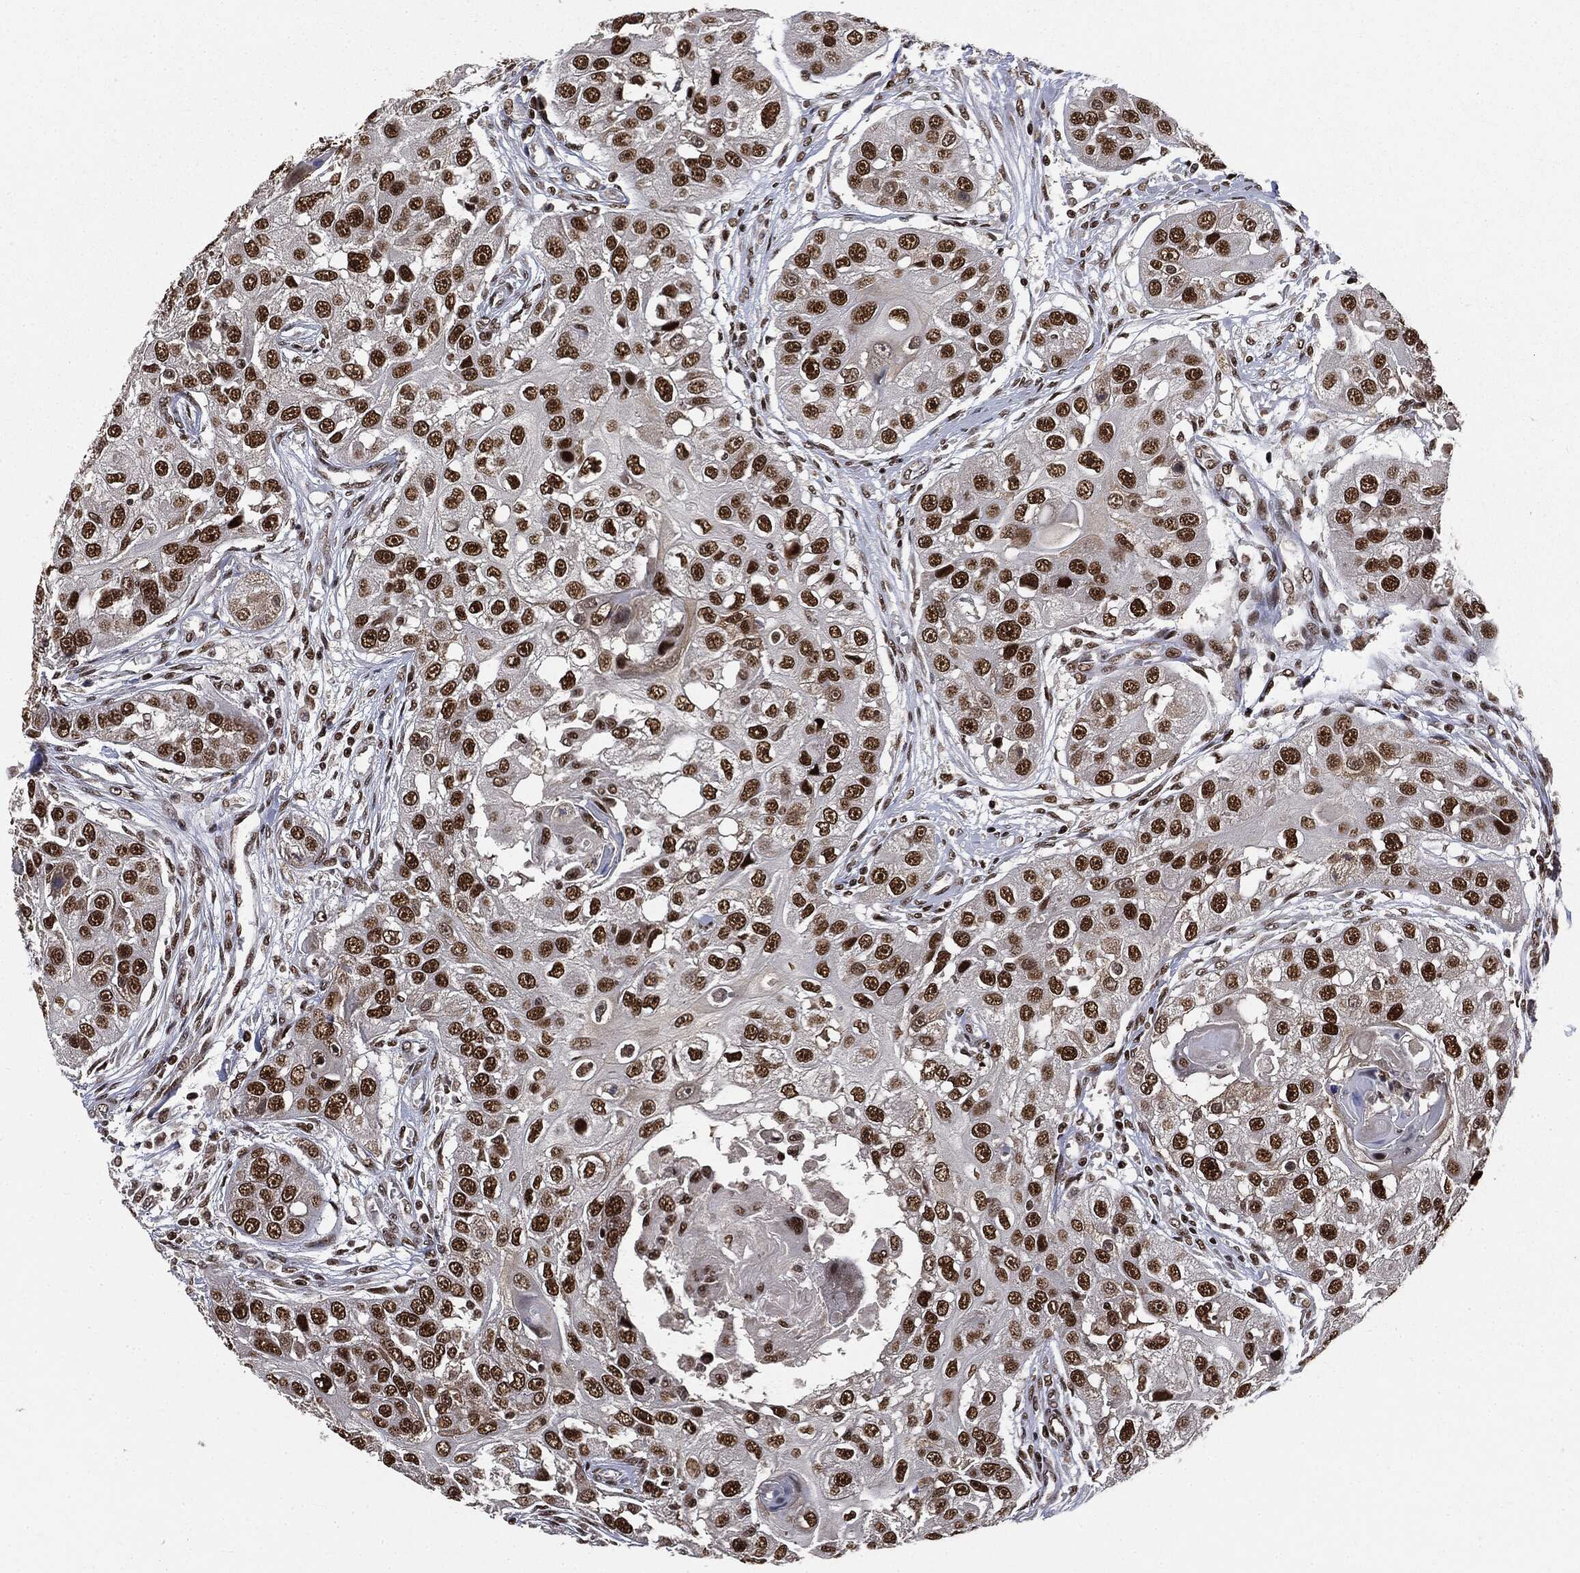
{"staining": {"intensity": "strong", "quantity": ">75%", "location": "nuclear"}, "tissue": "head and neck cancer", "cell_type": "Tumor cells", "image_type": "cancer", "snomed": [{"axis": "morphology", "description": "Squamous cell carcinoma, NOS"}, {"axis": "topography", "description": "Head-Neck"}], "caption": "Tumor cells show strong nuclear staining in about >75% of cells in squamous cell carcinoma (head and neck).", "gene": "DPH2", "patient": {"sex": "male", "age": 51}}